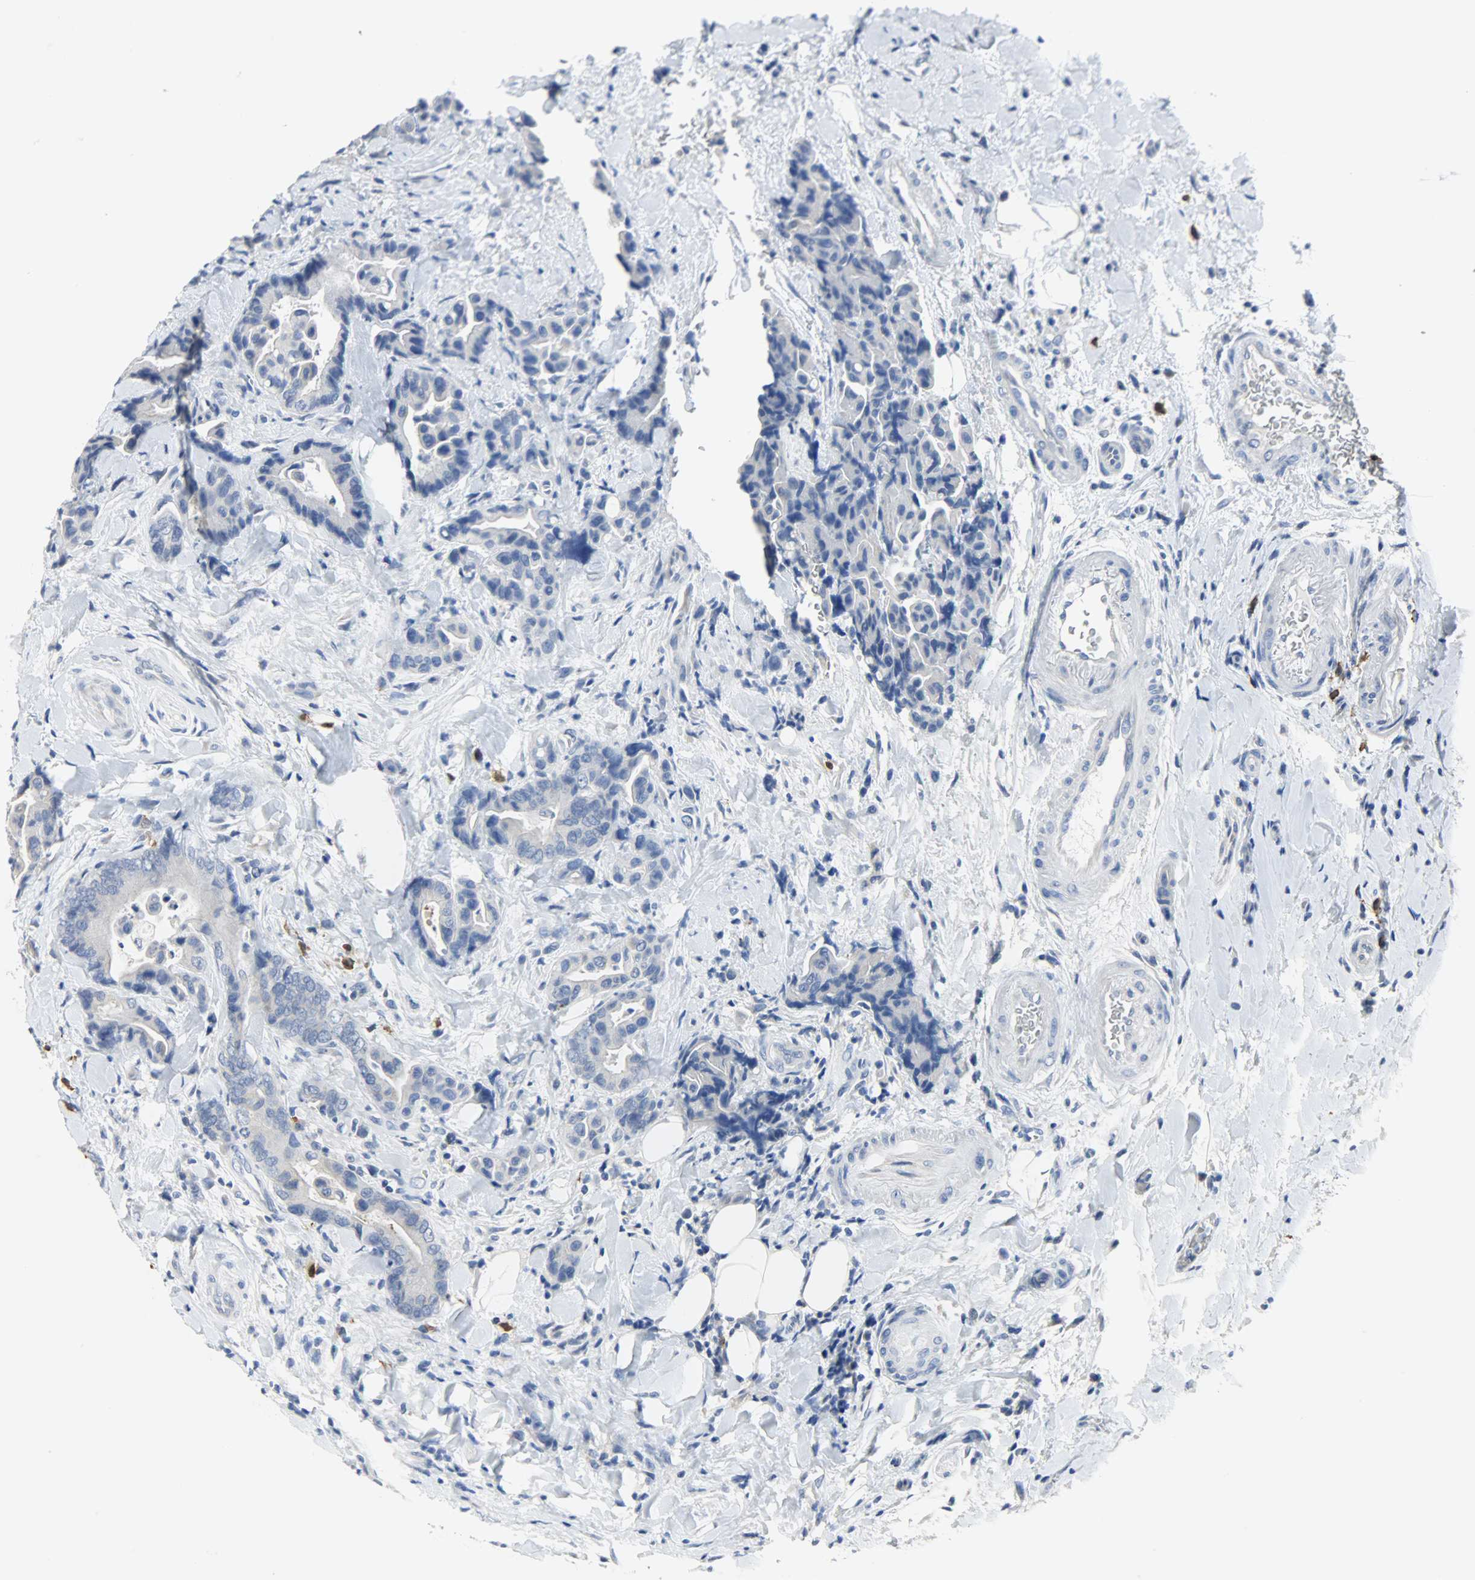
{"staining": {"intensity": "negative", "quantity": "none", "location": "none"}, "tissue": "colorectal cancer", "cell_type": "Tumor cells", "image_type": "cancer", "snomed": [{"axis": "morphology", "description": "Normal tissue, NOS"}, {"axis": "morphology", "description": "Adenocarcinoma, NOS"}, {"axis": "topography", "description": "Colon"}], "caption": "IHC histopathology image of human colorectal cancer stained for a protein (brown), which reveals no expression in tumor cells.", "gene": "CEBPE", "patient": {"sex": "male", "age": 82}}